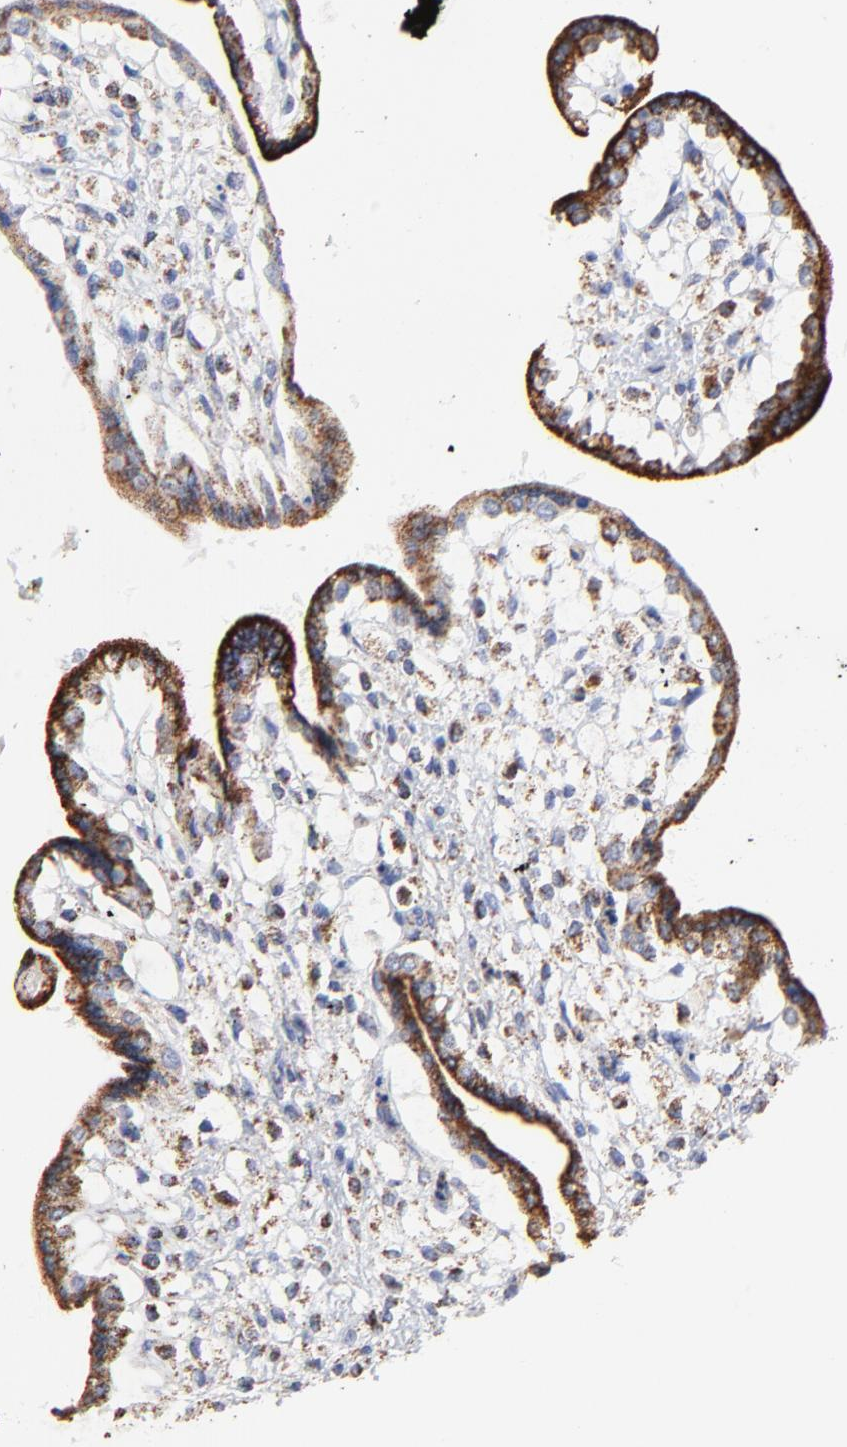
{"staining": {"intensity": "moderate", "quantity": ">75%", "location": "cytoplasmic/membranous"}, "tissue": "placenta", "cell_type": "Decidual cells", "image_type": "normal", "snomed": [{"axis": "morphology", "description": "Normal tissue, NOS"}, {"axis": "topography", "description": "Placenta"}], "caption": "Immunohistochemical staining of benign human placenta reveals moderate cytoplasmic/membranous protein staining in about >75% of decidual cells. The protein is stained brown, and the nuclei are stained in blue (DAB (3,3'-diaminobenzidine) IHC with brightfield microscopy, high magnification).", "gene": "PINK1", "patient": {"sex": "female", "age": 31}}